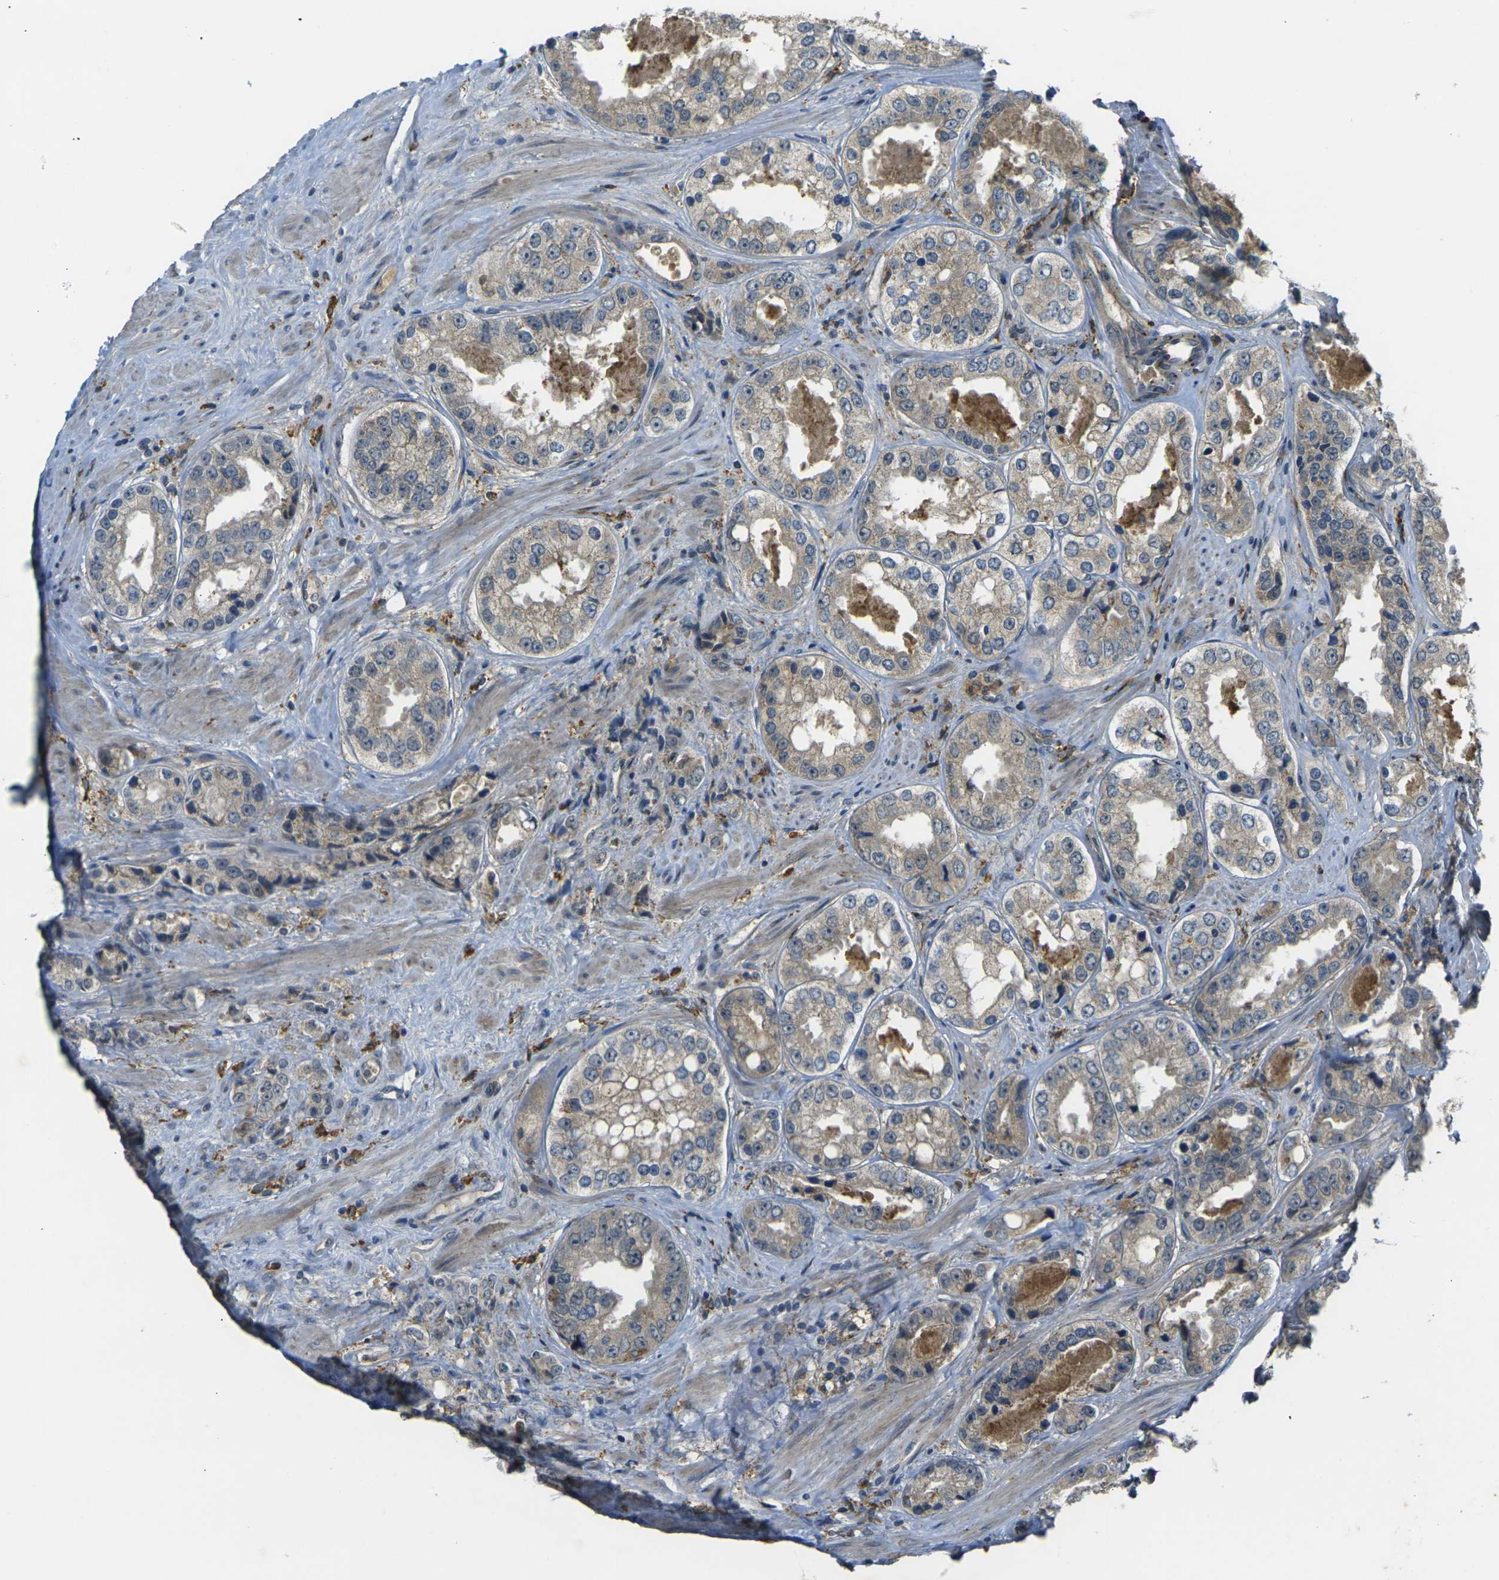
{"staining": {"intensity": "weak", "quantity": ">75%", "location": "cytoplasmic/membranous"}, "tissue": "prostate cancer", "cell_type": "Tumor cells", "image_type": "cancer", "snomed": [{"axis": "morphology", "description": "Adenocarcinoma, High grade"}, {"axis": "topography", "description": "Prostate"}], "caption": "A histopathology image showing weak cytoplasmic/membranous staining in about >75% of tumor cells in prostate cancer (high-grade adenocarcinoma), as visualized by brown immunohistochemical staining.", "gene": "PIGL", "patient": {"sex": "male", "age": 61}}